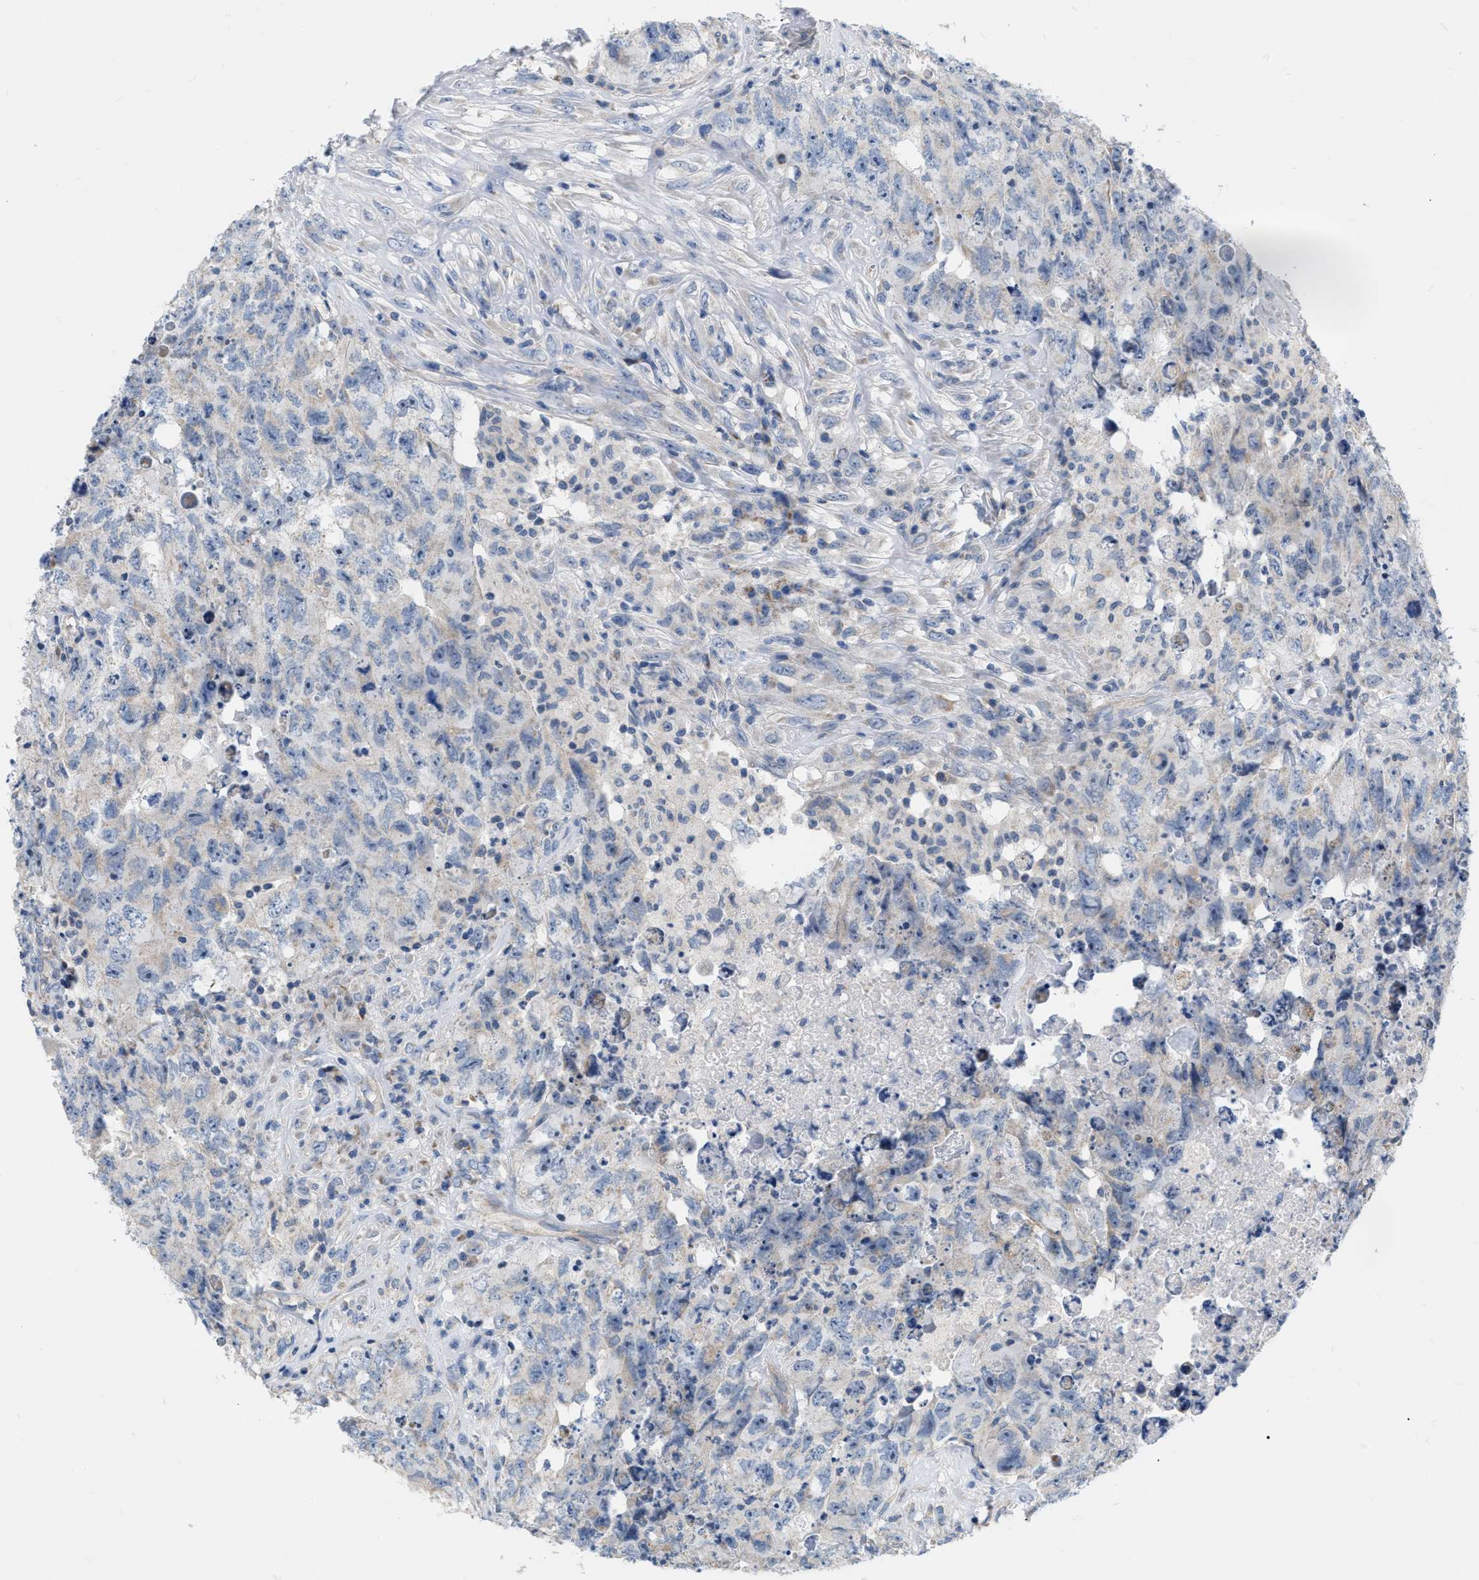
{"staining": {"intensity": "negative", "quantity": "none", "location": "none"}, "tissue": "testis cancer", "cell_type": "Tumor cells", "image_type": "cancer", "snomed": [{"axis": "morphology", "description": "Carcinoma, Embryonal, NOS"}, {"axis": "topography", "description": "Testis"}], "caption": "Protein analysis of testis embryonal carcinoma displays no significant positivity in tumor cells.", "gene": "DDX56", "patient": {"sex": "male", "age": 32}}